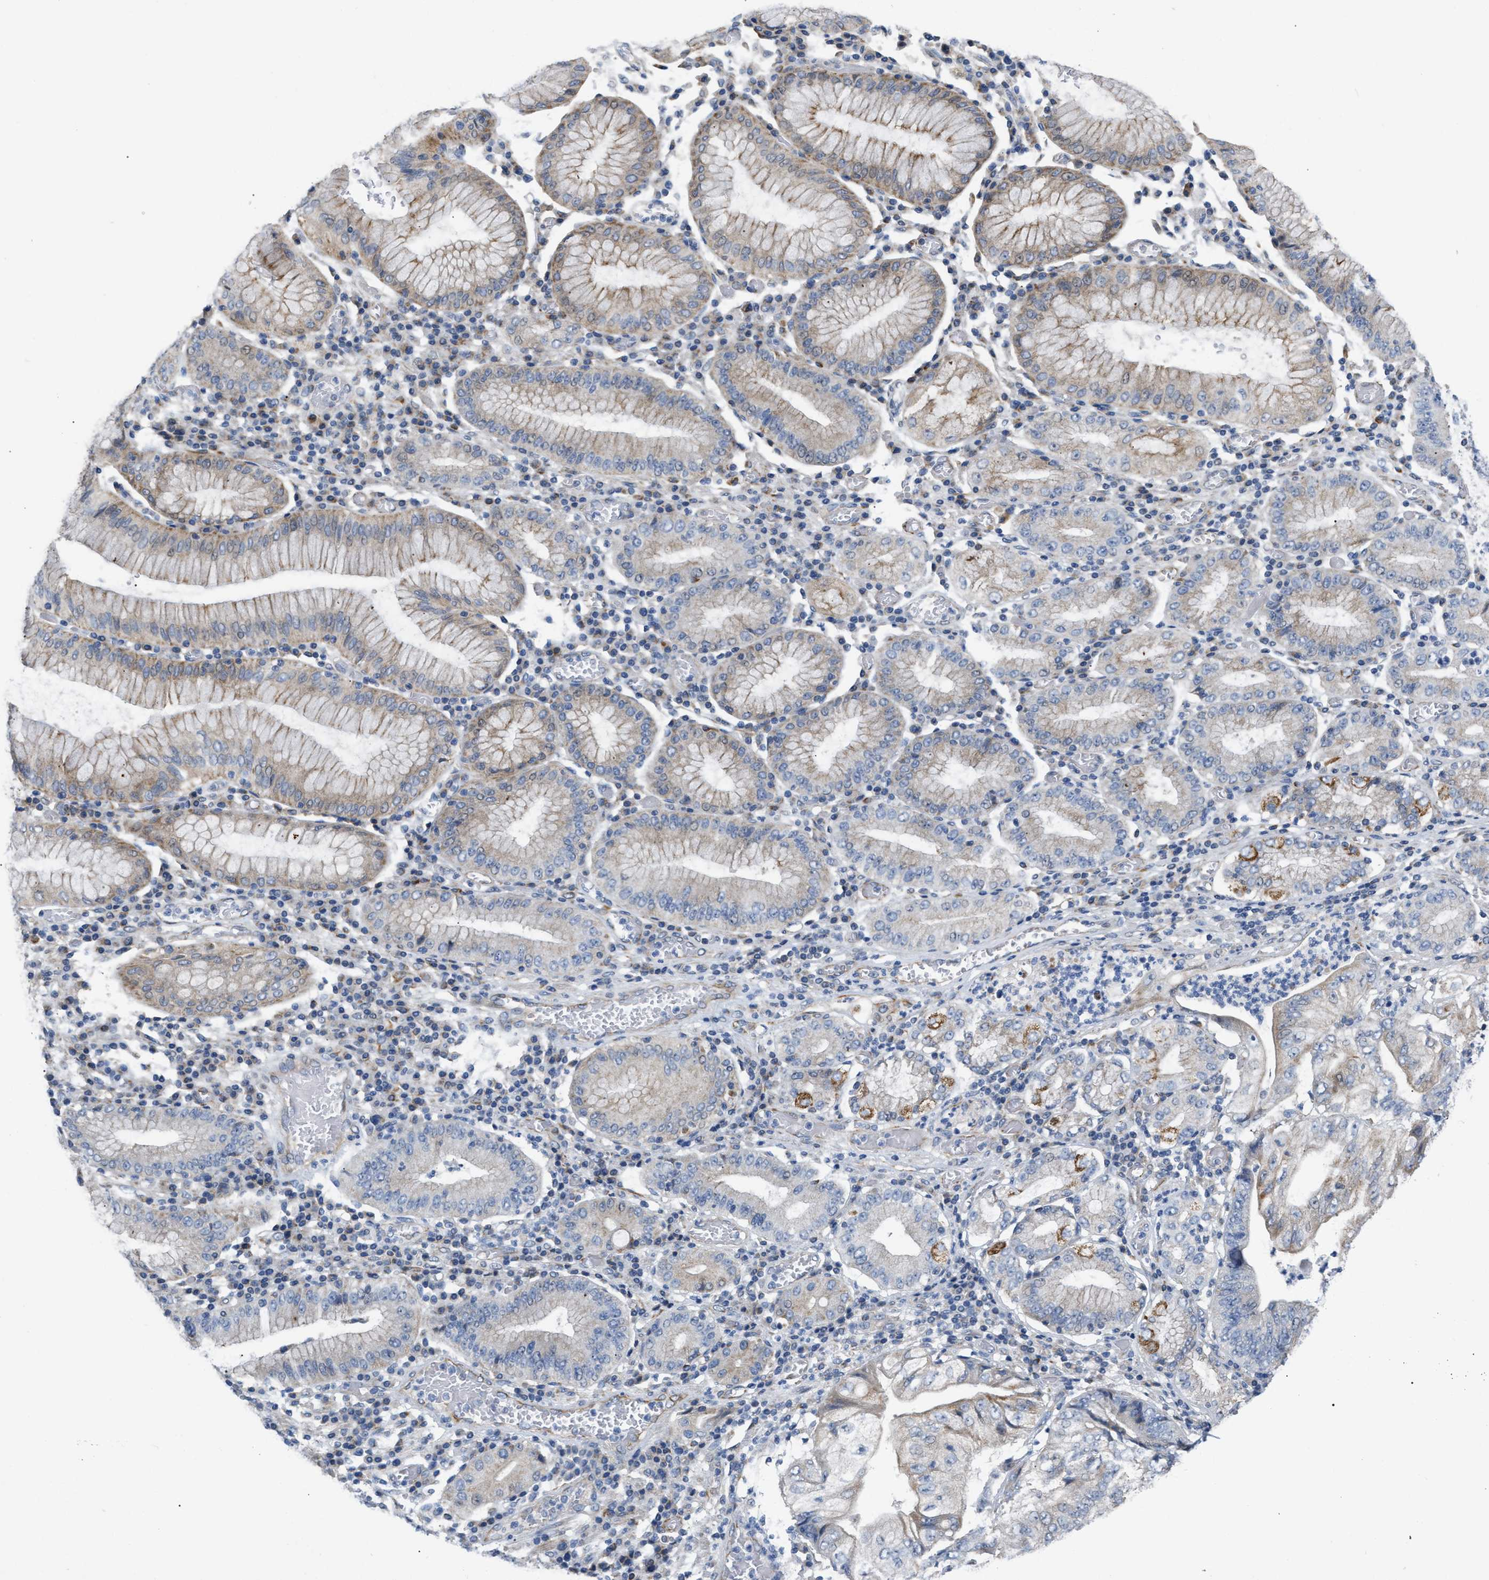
{"staining": {"intensity": "moderate", "quantity": "<25%", "location": "cytoplasmic/membranous"}, "tissue": "stomach cancer", "cell_type": "Tumor cells", "image_type": "cancer", "snomed": [{"axis": "morphology", "description": "Adenocarcinoma, NOS"}, {"axis": "topography", "description": "Stomach"}], "caption": "Brown immunohistochemical staining in stomach cancer shows moderate cytoplasmic/membranous staining in about <25% of tumor cells.", "gene": "DHX58", "patient": {"sex": "female", "age": 73}}